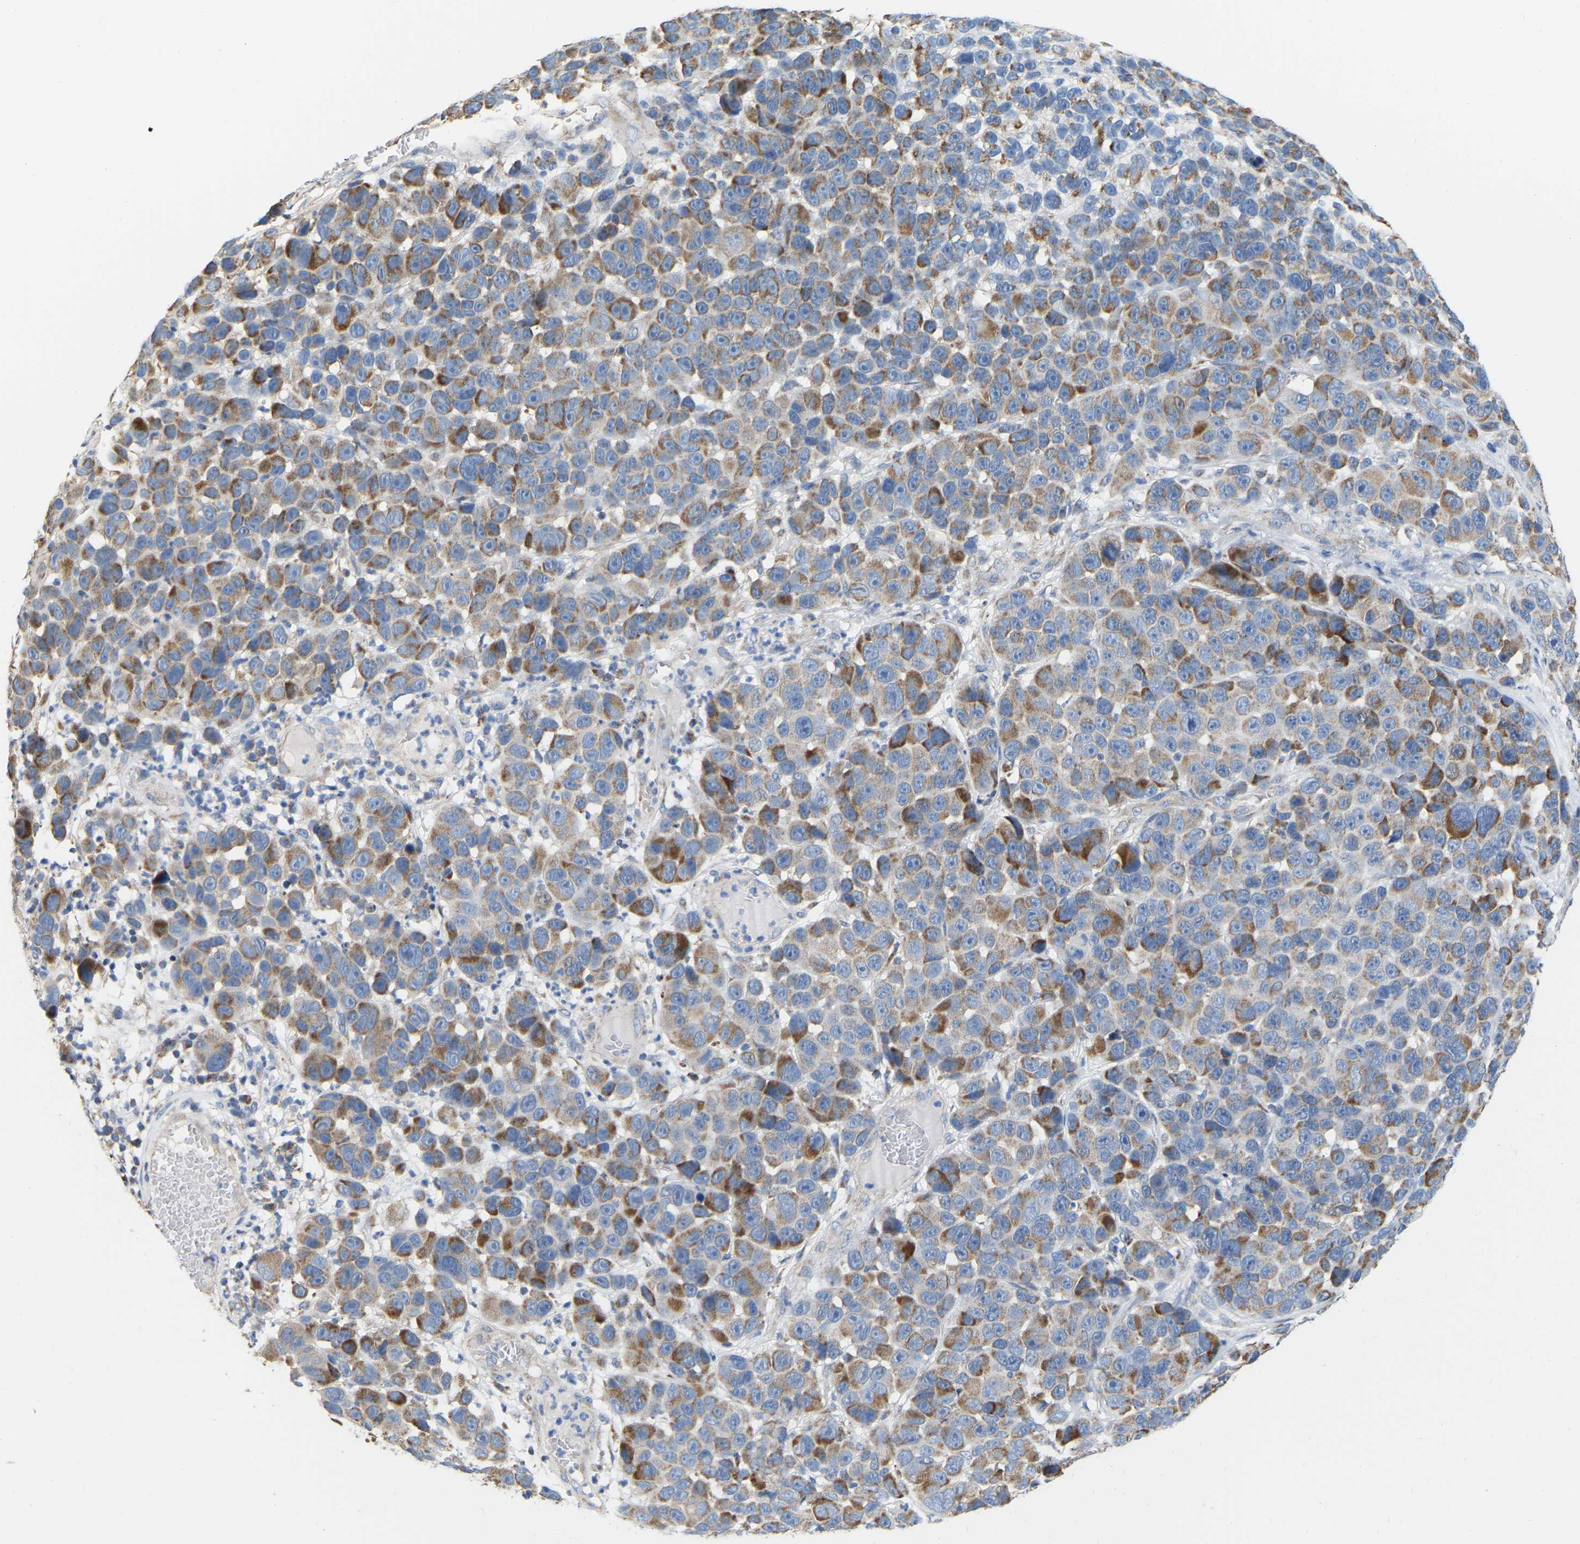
{"staining": {"intensity": "moderate", "quantity": ">75%", "location": "cytoplasmic/membranous"}, "tissue": "melanoma", "cell_type": "Tumor cells", "image_type": "cancer", "snomed": [{"axis": "morphology", "description": "Malignant melanoma, NOS"}, {"axis": "topography", "description": "Skin"}], "caption": "Immunohistochemical staining of melanoma demonstrates medium levels of moderate cytoplasmic/membranous protein staining in about >75% of tumor cells.", "gene": "CBLB", "patient": {"sex": "male", "age": 53}}